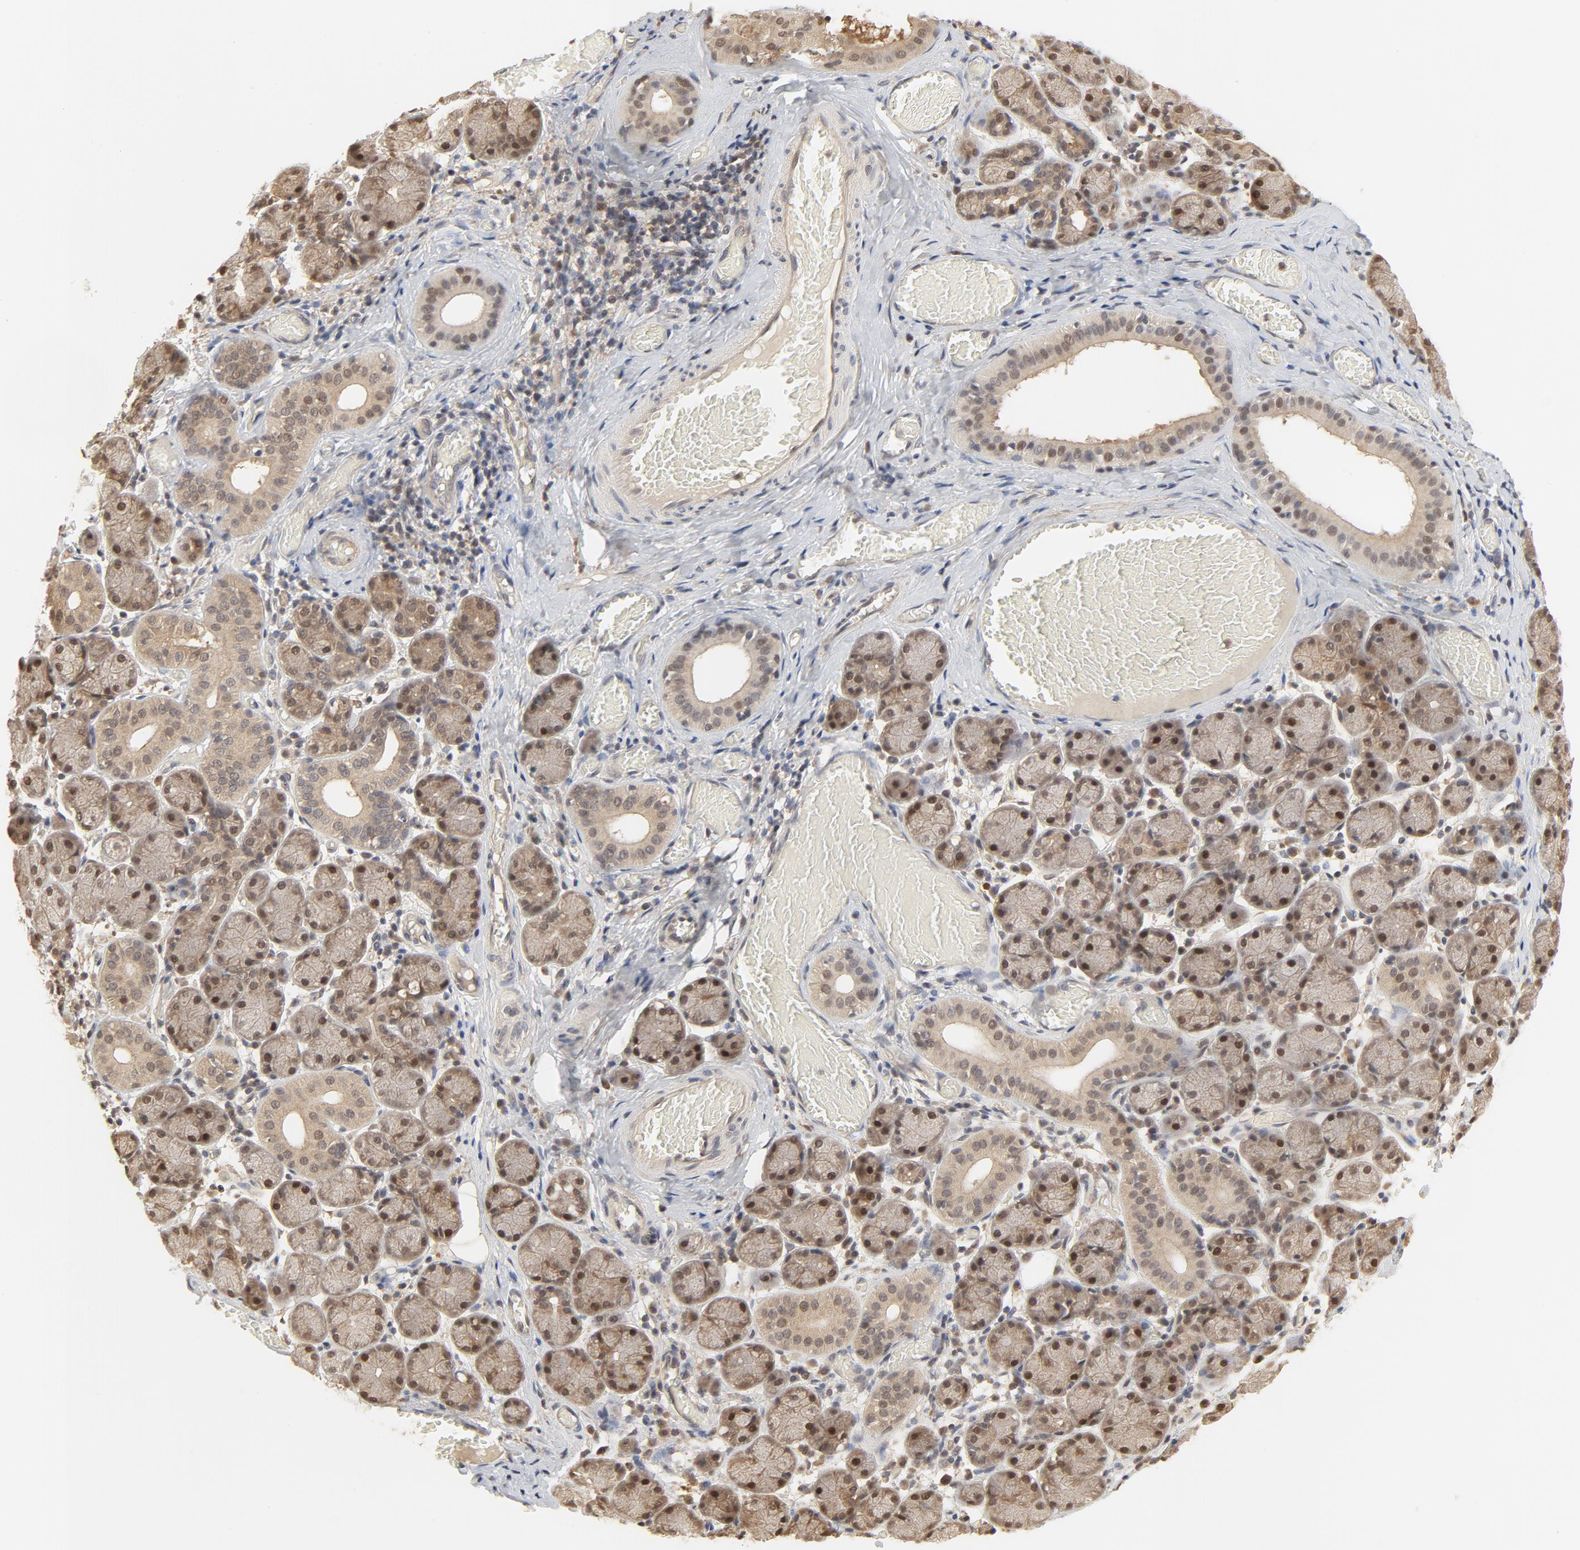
{"staining": {"intensity": "moderate", "quantity": "25%-75%", "location": "cytoplasmic/membranous,nuclear"}, "tissue": "salivary gland", "cell_type": "Glandular cells", "image_type": "normal", "snomed": [{"axis": "morphology", "description": "Normal tissue, NOS"}, {"axis": "topography", "description": "Salivary gland"}], "caption": "DAB (3,3'-diaminobenzidine) immunohistochemical staining of benign human salivary gland demonstrates moderate cytoplasmic/membranous,nuclear protein staining in about 25%-75% of glandular cells.", "gene": "NEDD8", "patient": {"sex": "female", "age": 24}}